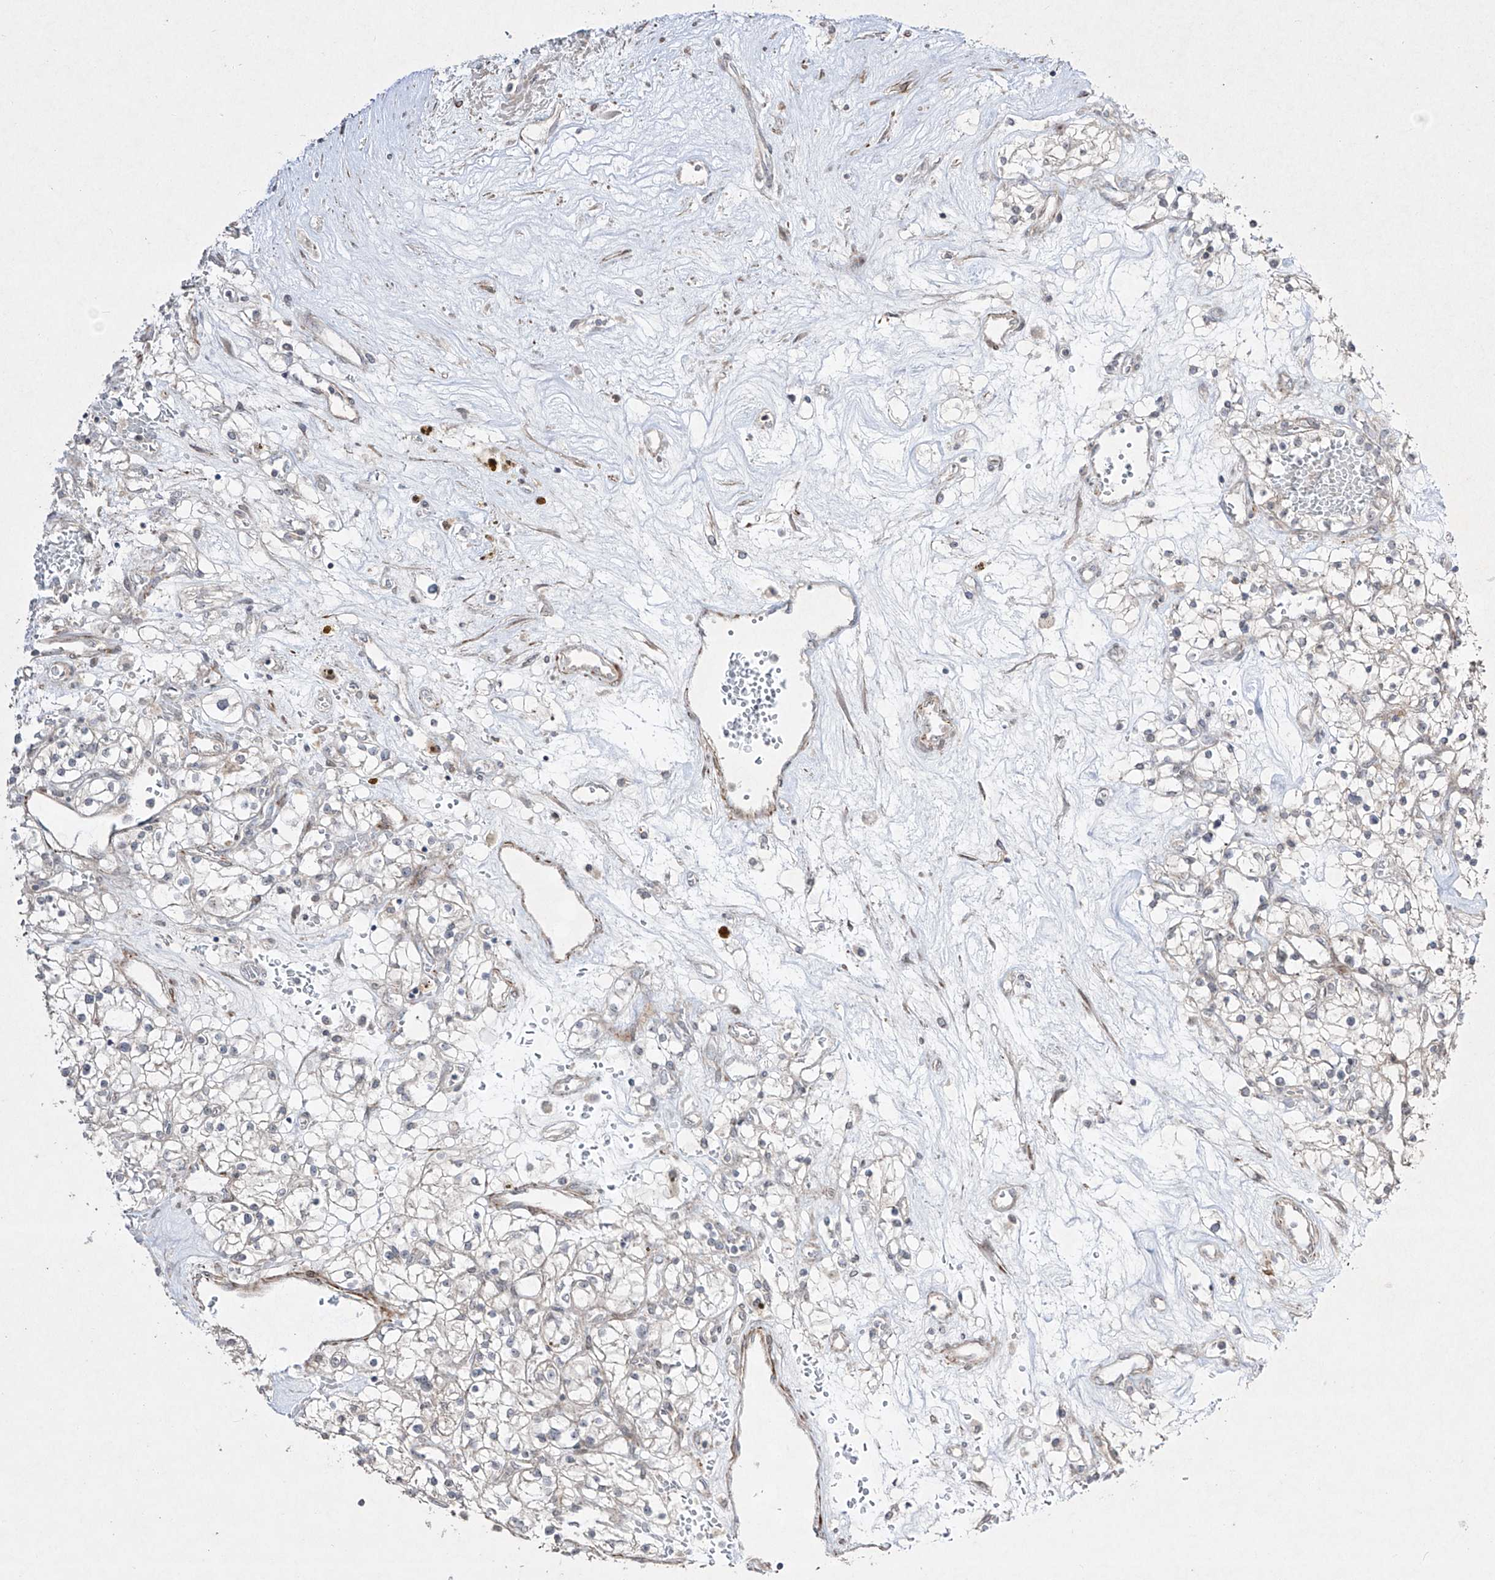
{"staining": {"intensity": "negative", "quantity": "none", "location": "none"}, "tissue": "renal cancer", "cell_type": "Tumor cells", "image_type": "cancer", "snomed": [{"axis": "morphology", "description": "Normal tissue, NOS"}, {"axis": "morphology", "description": "Adenocarcinoma, NOS"}, {"axis": "topography", "description": "Kidney"}], "caption": "Histopathology image shows no significant protein expression in tumor cells of adenocarcinoma (renal).", "gene": "KDM1B", "patient": {"sex": "male", "age": 68}}